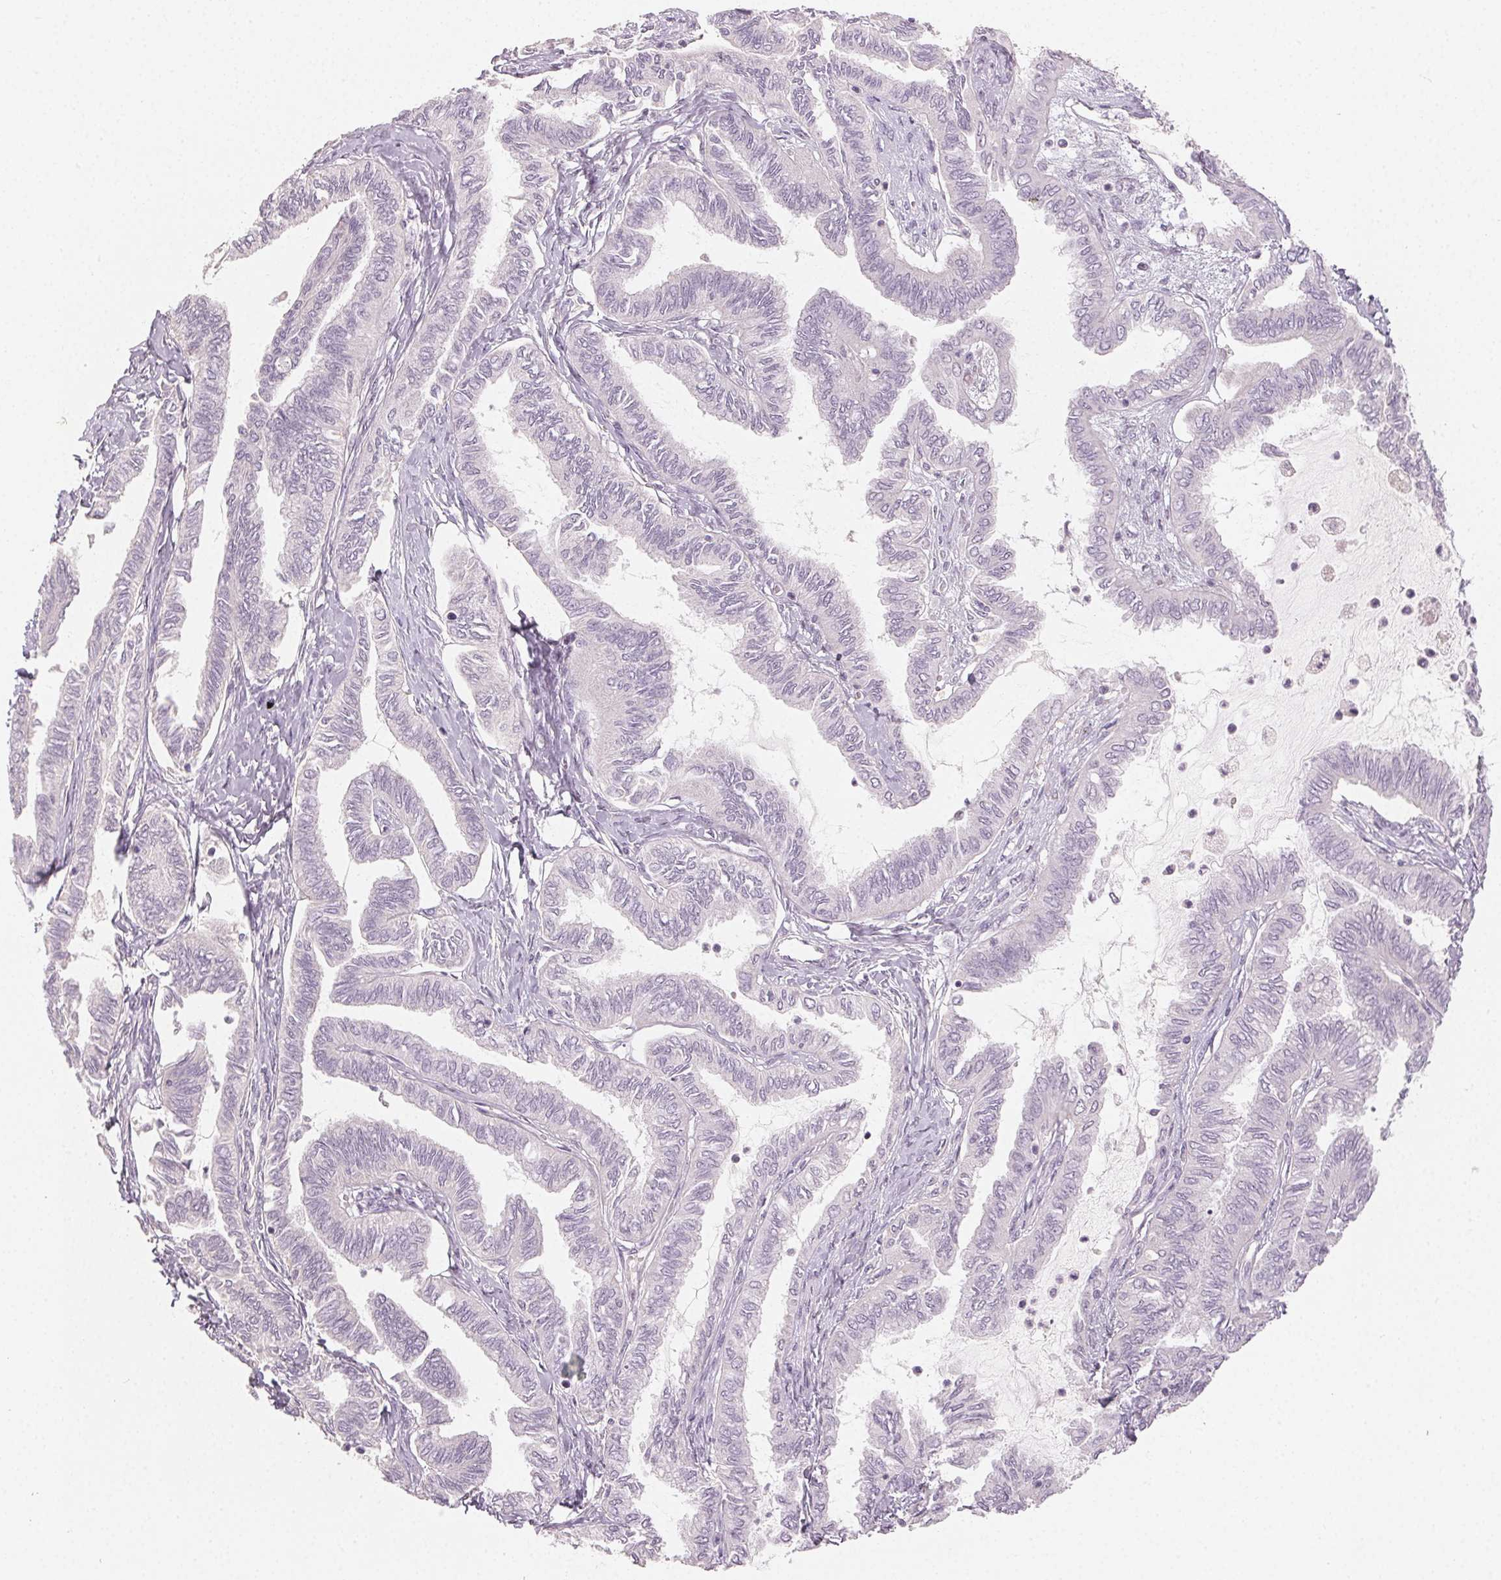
{"staining": {"intensity": "negative", "quantity": "none", "location": "none"}, "tissue": "ovarian cancer", "cell_type": "Tumor cells", "image_type": "cancer", "snomed": [{"axis": "morphology", "description": "Carcinoma, endometroid"}, {"axis": "topography", "description": "Ovary"}], "caption": "Ovarian cancer was stained to show a protein in brown. There is no significant staining in tumor cells.", "gene": "LVRN", "patient": {"sex": "female", "age": 70}}